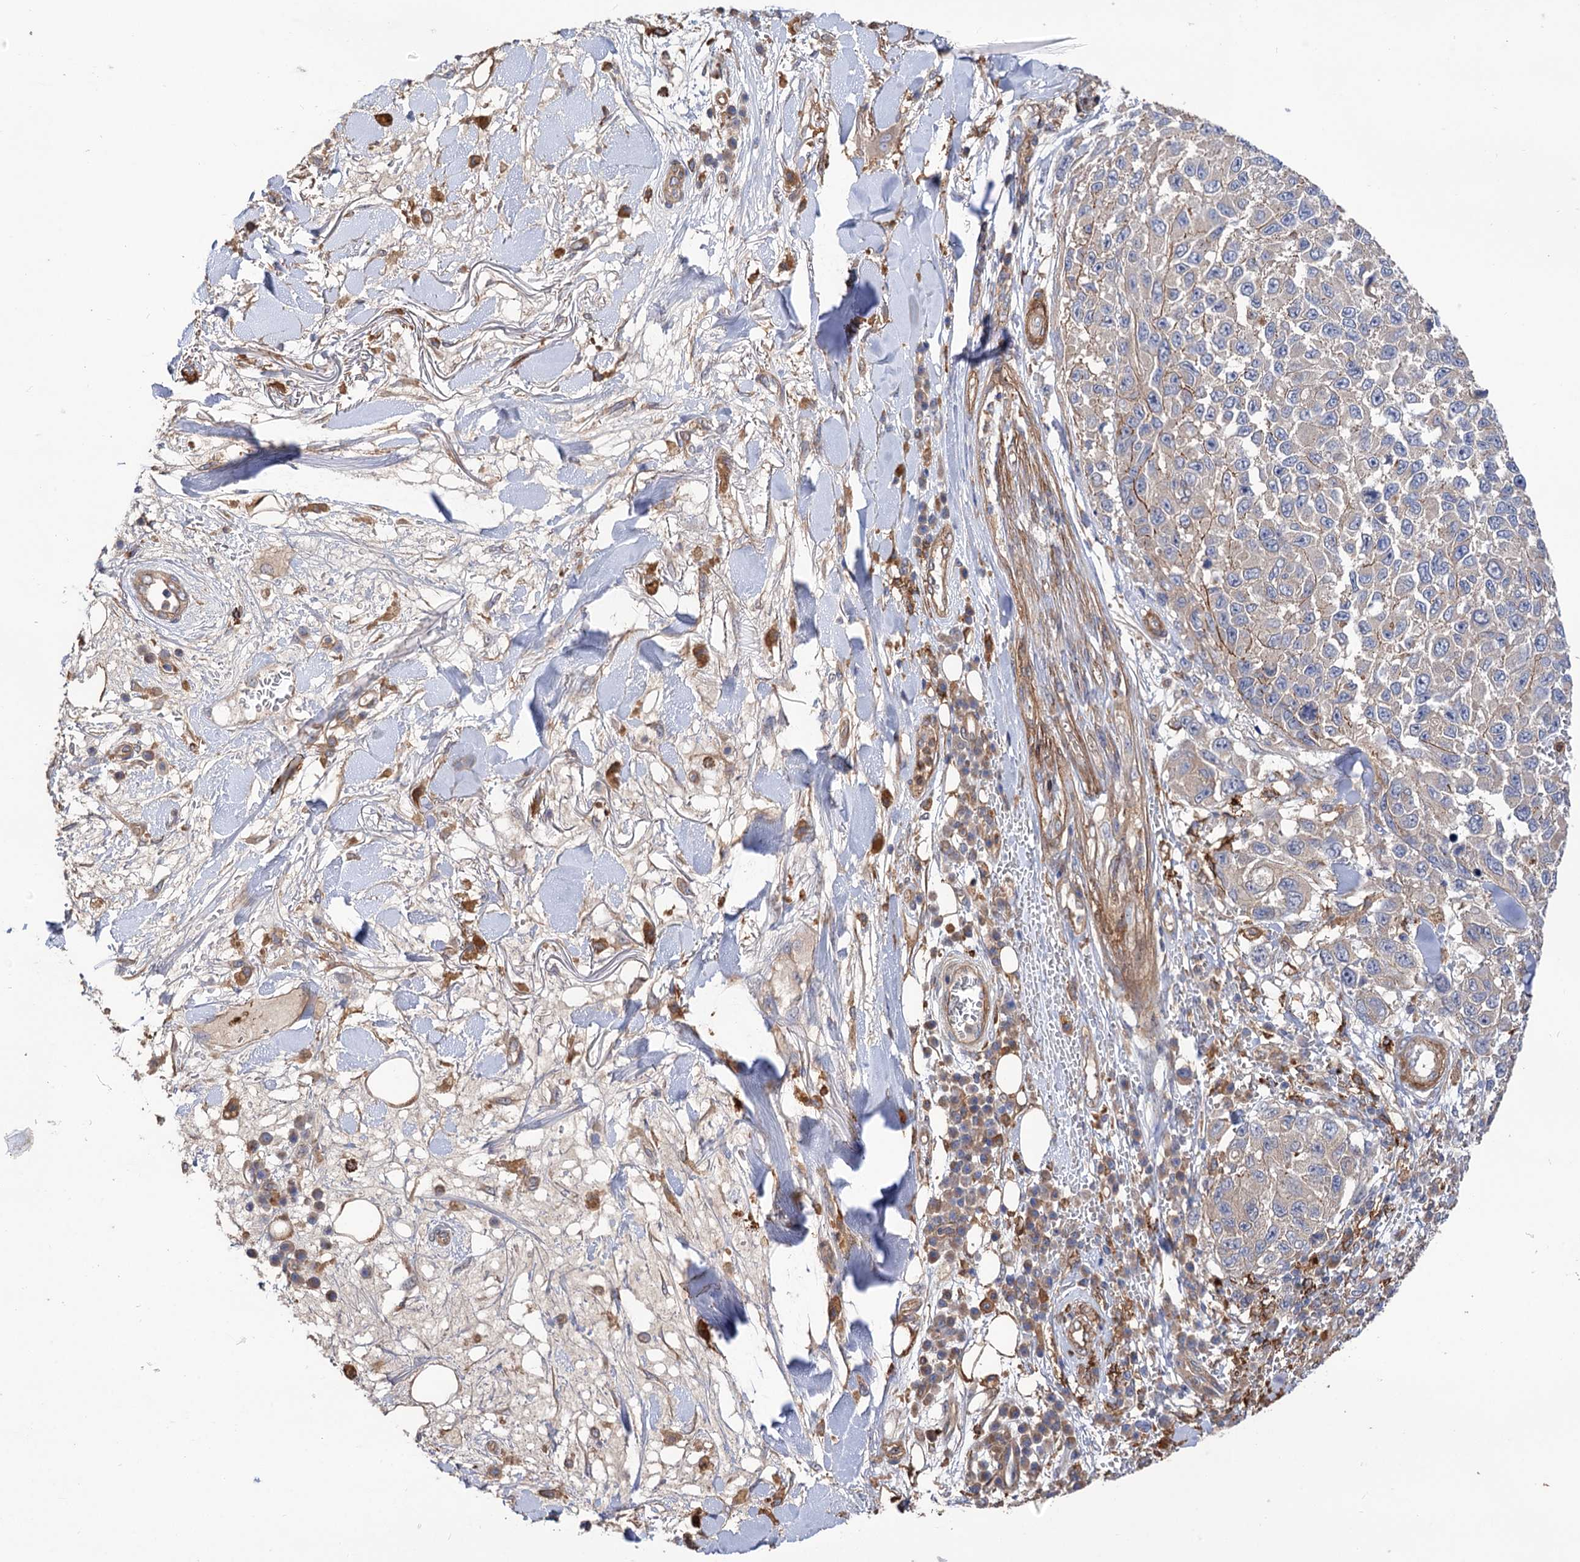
{"staining": {"intensity": "negative", "quantity": "none", "location": "none"}, "tissue": "melanoma", "cell_type": "Tumor cells", "image_type": "cancer", "snomed": [{"axis": "morphology", "description": "Normal tissue, NOS"}, {"axis": "morphology", "description": "Malignant melanoma, NOS"}, {"axis": "topography", "description": "Skin"}], "caption": "IHC micrograph of neoplastic tissue: human malignant melanoma stained with DAB displays no significant protein positivity in tumor cells.", "gene": "CSAD", "patient": {"sex": "female", "age": 96}}